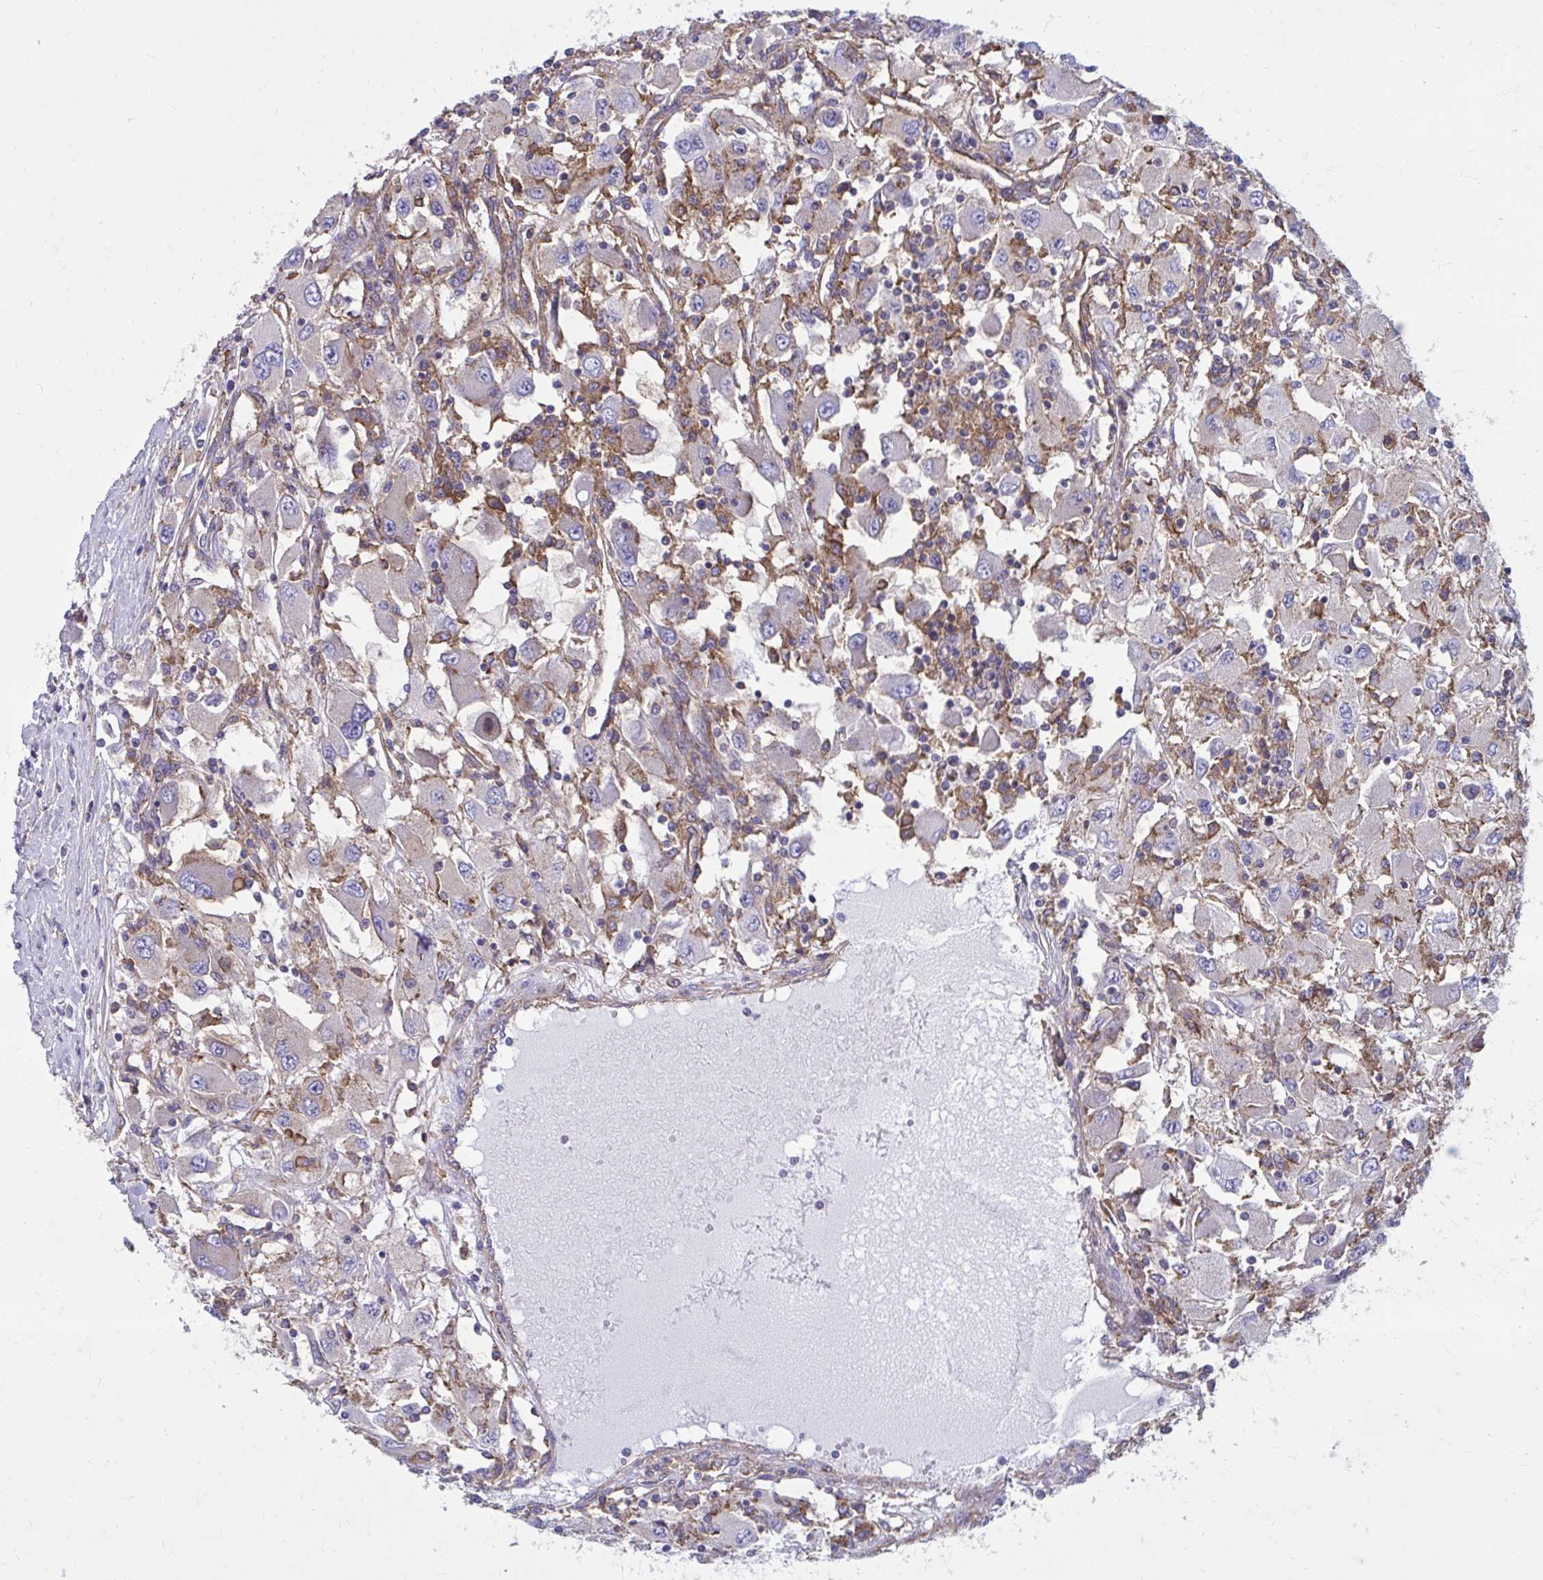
{"staining": {"intensity": "negative", "quantity": "none", "location": "none"}, "tissue": "renal cancer", "cell_type": "Tumor cells", "image_type": "cancer", "snomed": [{"axis": "morphology", "description": "Adenocarcinoma, NOS"}, {"axis": "topography", "description": "Kidney"}], "caption": "A high-resolution photomicrograph shows immunohistochemistry staining of renal adenocarcinoma, which exhibits no significant staining in tumor cells. (DAB immunohistochemistry (IHC), high magnification).", "gene": "CLTA", "patient": {"sex": "female", "age": 67}}